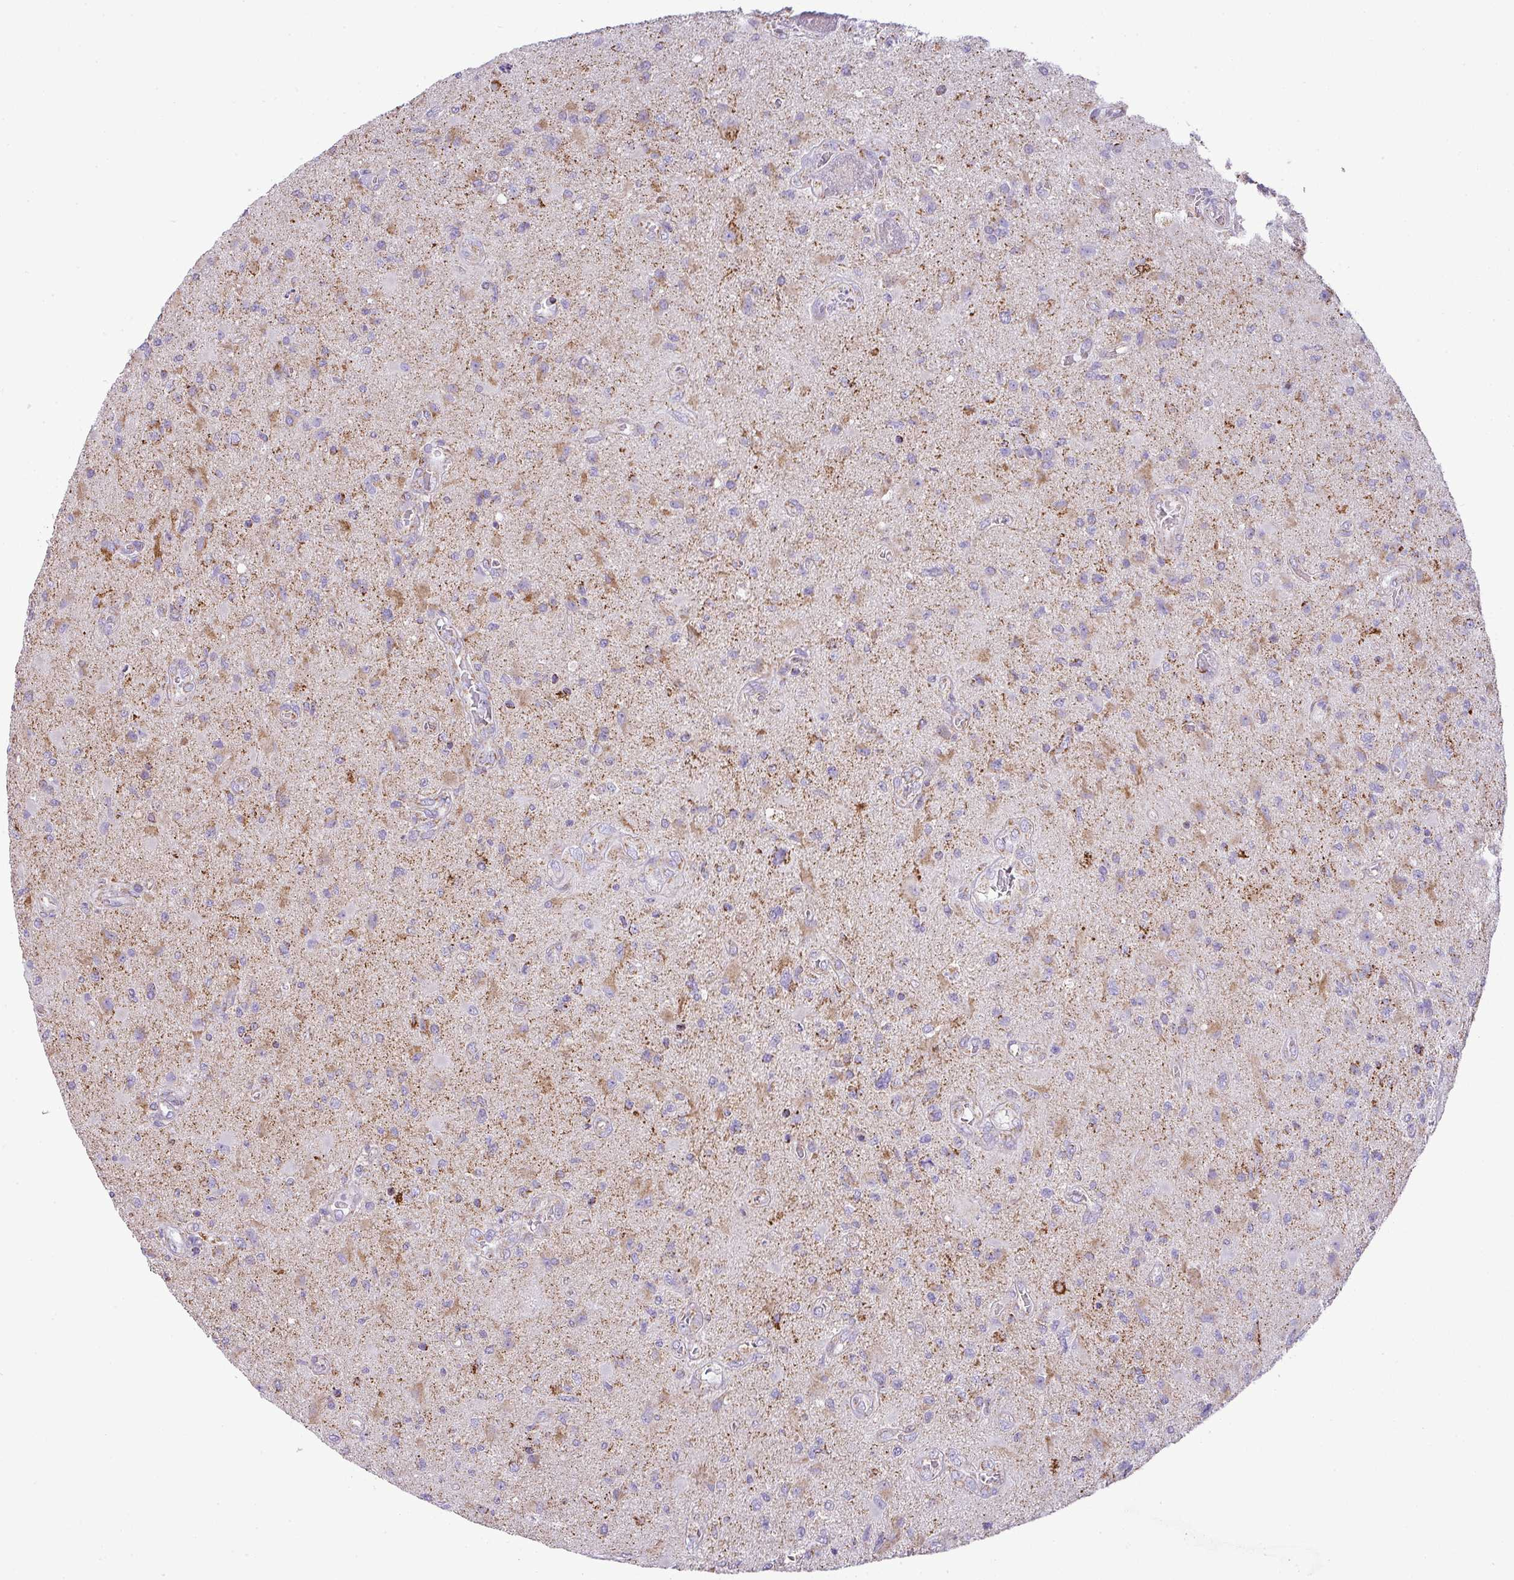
{"staining": {"intensity": "moderate", "quantity": "25%-75%", "location": "cytoplasmic/membranous"}, "tissue": "glioma", "cell_type": "Tumor cells", "image_type": "cancer", "snomed": [{"axis": "morphology", "description": "Glioma, malignant, High grade"}, {"axis": "topography", "description": "Brain"}], "caption": "Protein expression analysis of malignant high-grade glioma reveals moderate cytoplasmic/membranous staining in about 25%-75% of tumor cells.", "gene": "ZNF81", "patient": {"sex": "male", "age": 67}}